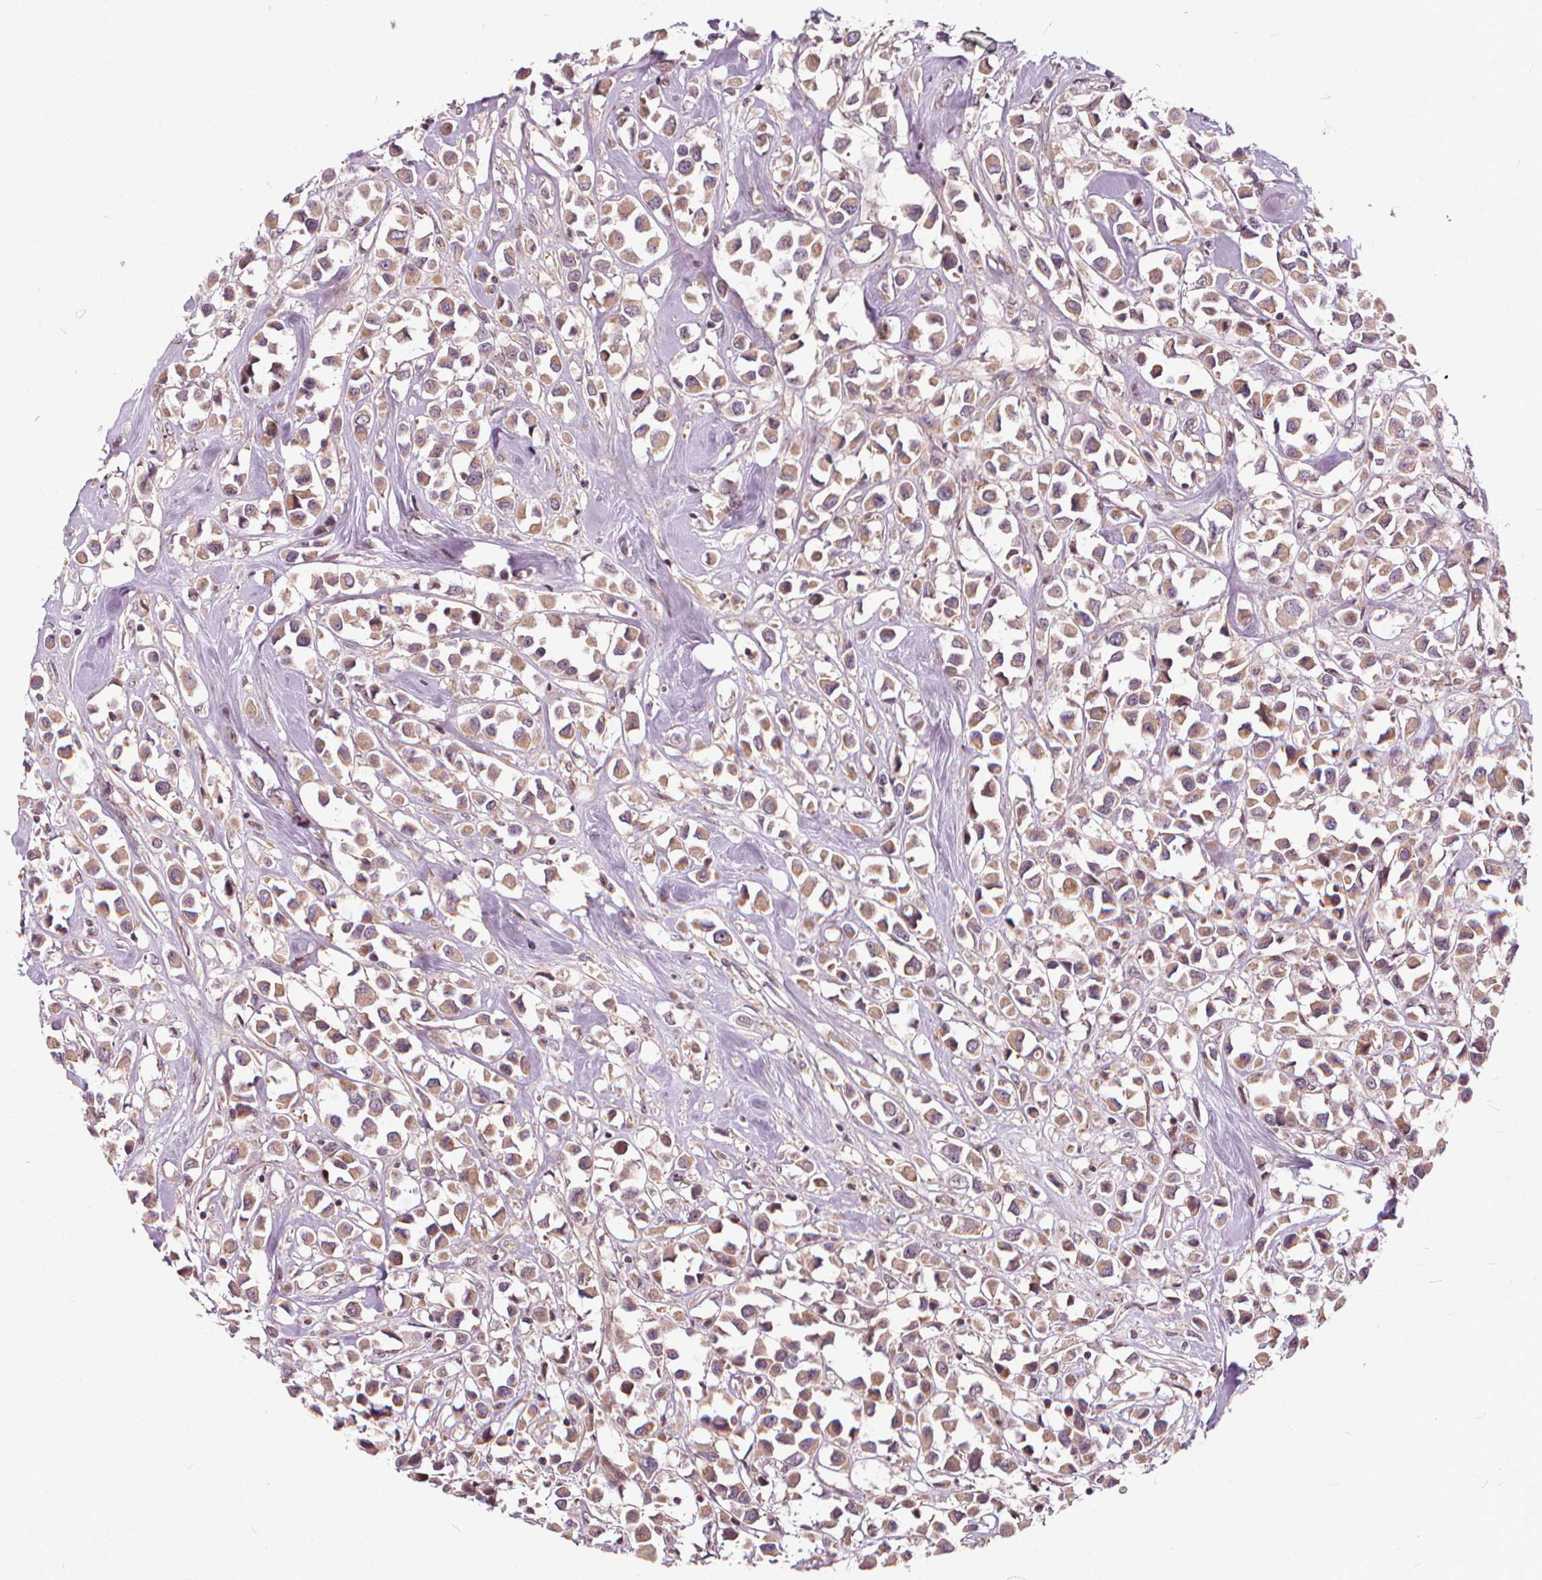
{"staining": {"intensity": "moderate", "quantity": ">75%", "location": "cytoplasmic/membranous"}, "tissue": "breast cancer", "cell_type": "Tumor cells", "image_type": "cancer", "snomed": [{"axis": "morphology", "description": "Duct carcinoma"}, {"axis": "topography", "description": "Breast"}], "caption": "Infiltrating ductal carcinoma (breast) stained with immunohistochemistry (IHC) shows moderate cytoplasmic/membranous staining in about >75% of tumor cells. Immunohistochemistry (ihc) stains the protein of interest in brown and the nuclei are stained blue.", "gene": "INPP5E", "patient": {"sex": "female", "age": 61}}